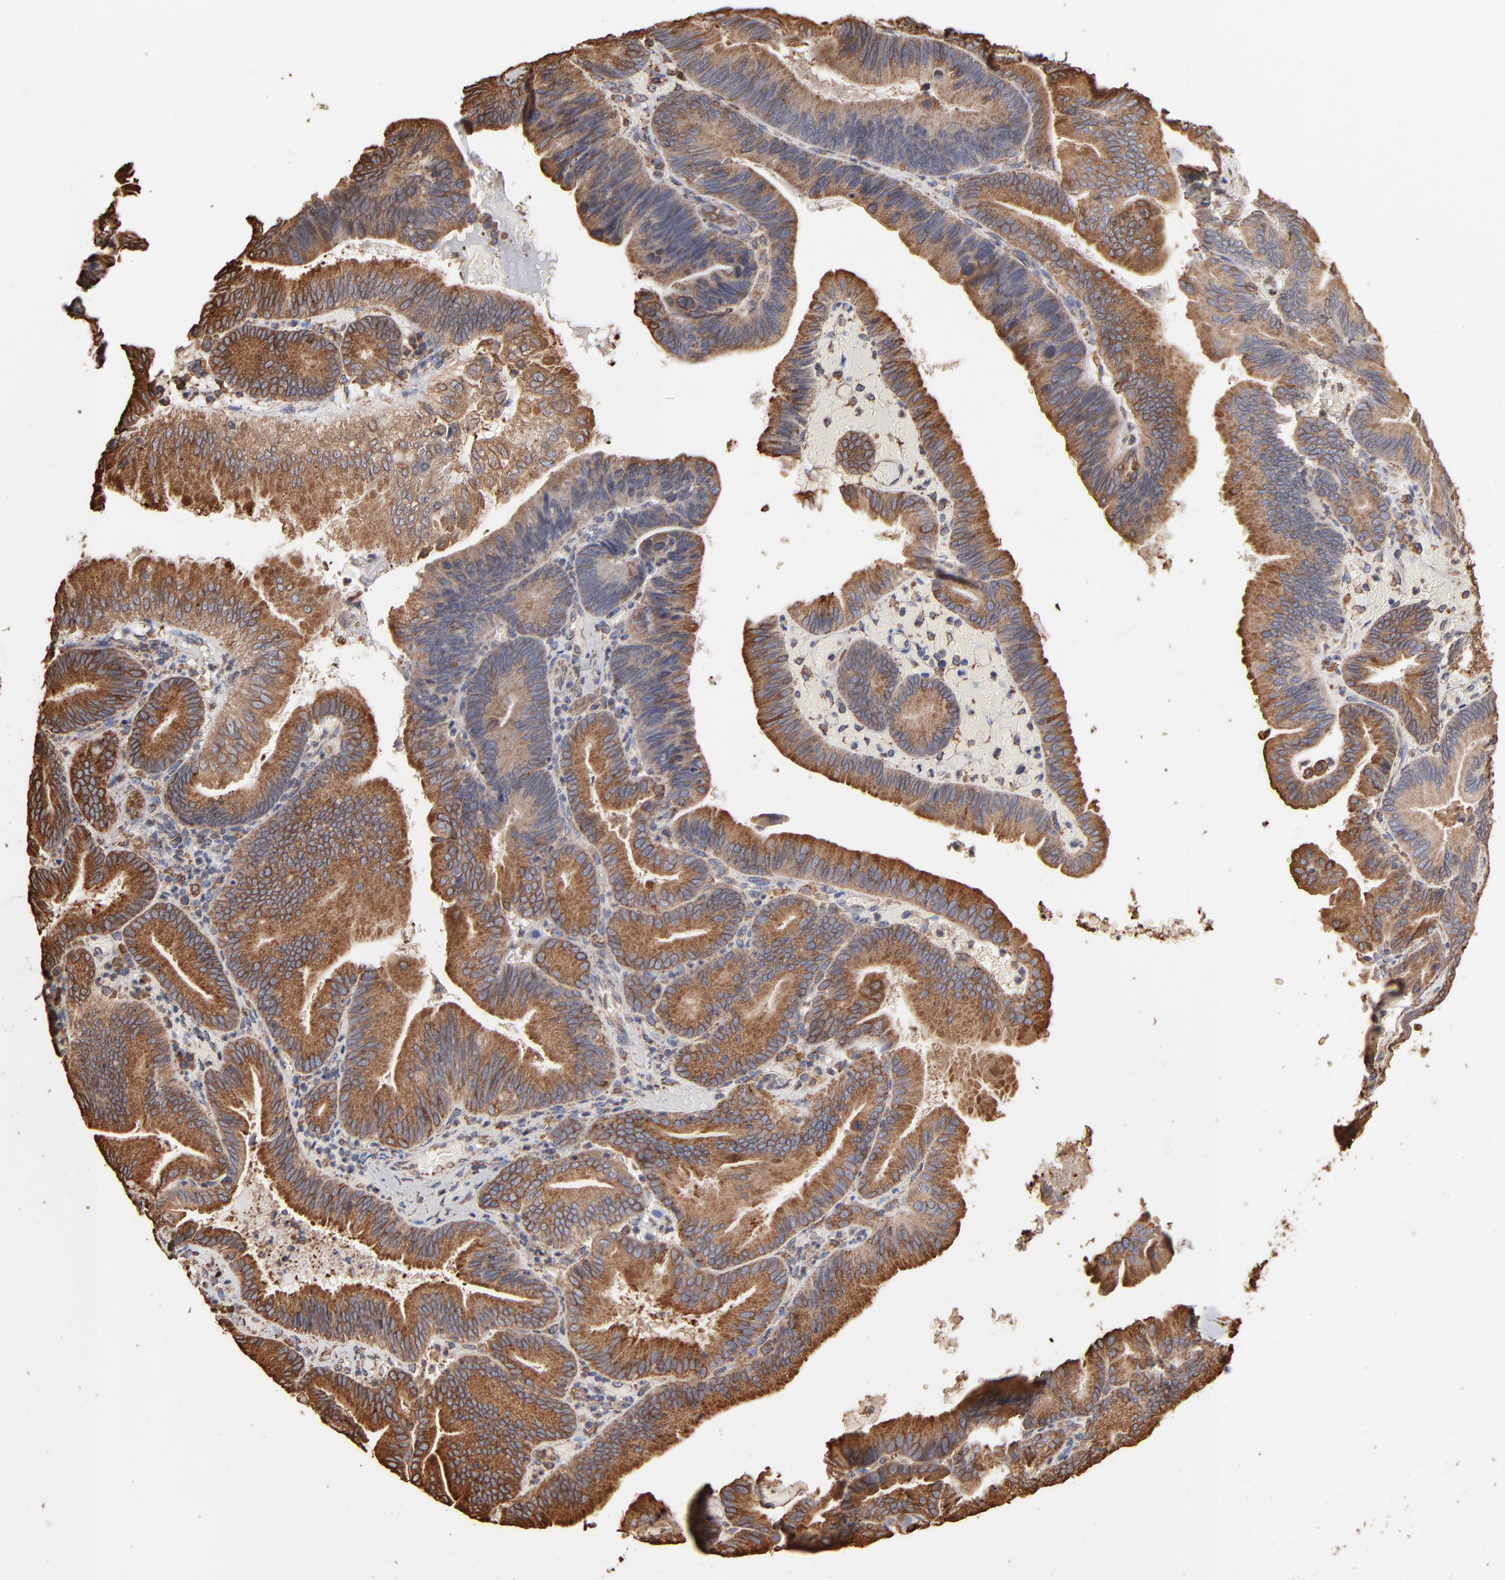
{"staining": {"intensity": "moderate", "quantity": ">75%", "location": "cytoplasmic/membranous"}, "tissue": "pancreatic cancer", "cell_type": "Tumor cells", "image_type": "cancer", "snomed": [{"axis": "morphology", "description": "Adenocarcinoma, NOS"}, {"axis": "topography", "description": "Pancreas"}], "caption": "Immunohistochemistry (IHC) of human adenocarcinoma (pancreatic) shows medium levels of moderate cytoplasmic/membranous expression in about >75% of tumor cells.", "gene": "PDIA3", "patient": {"sex": "male", "age": 82}}